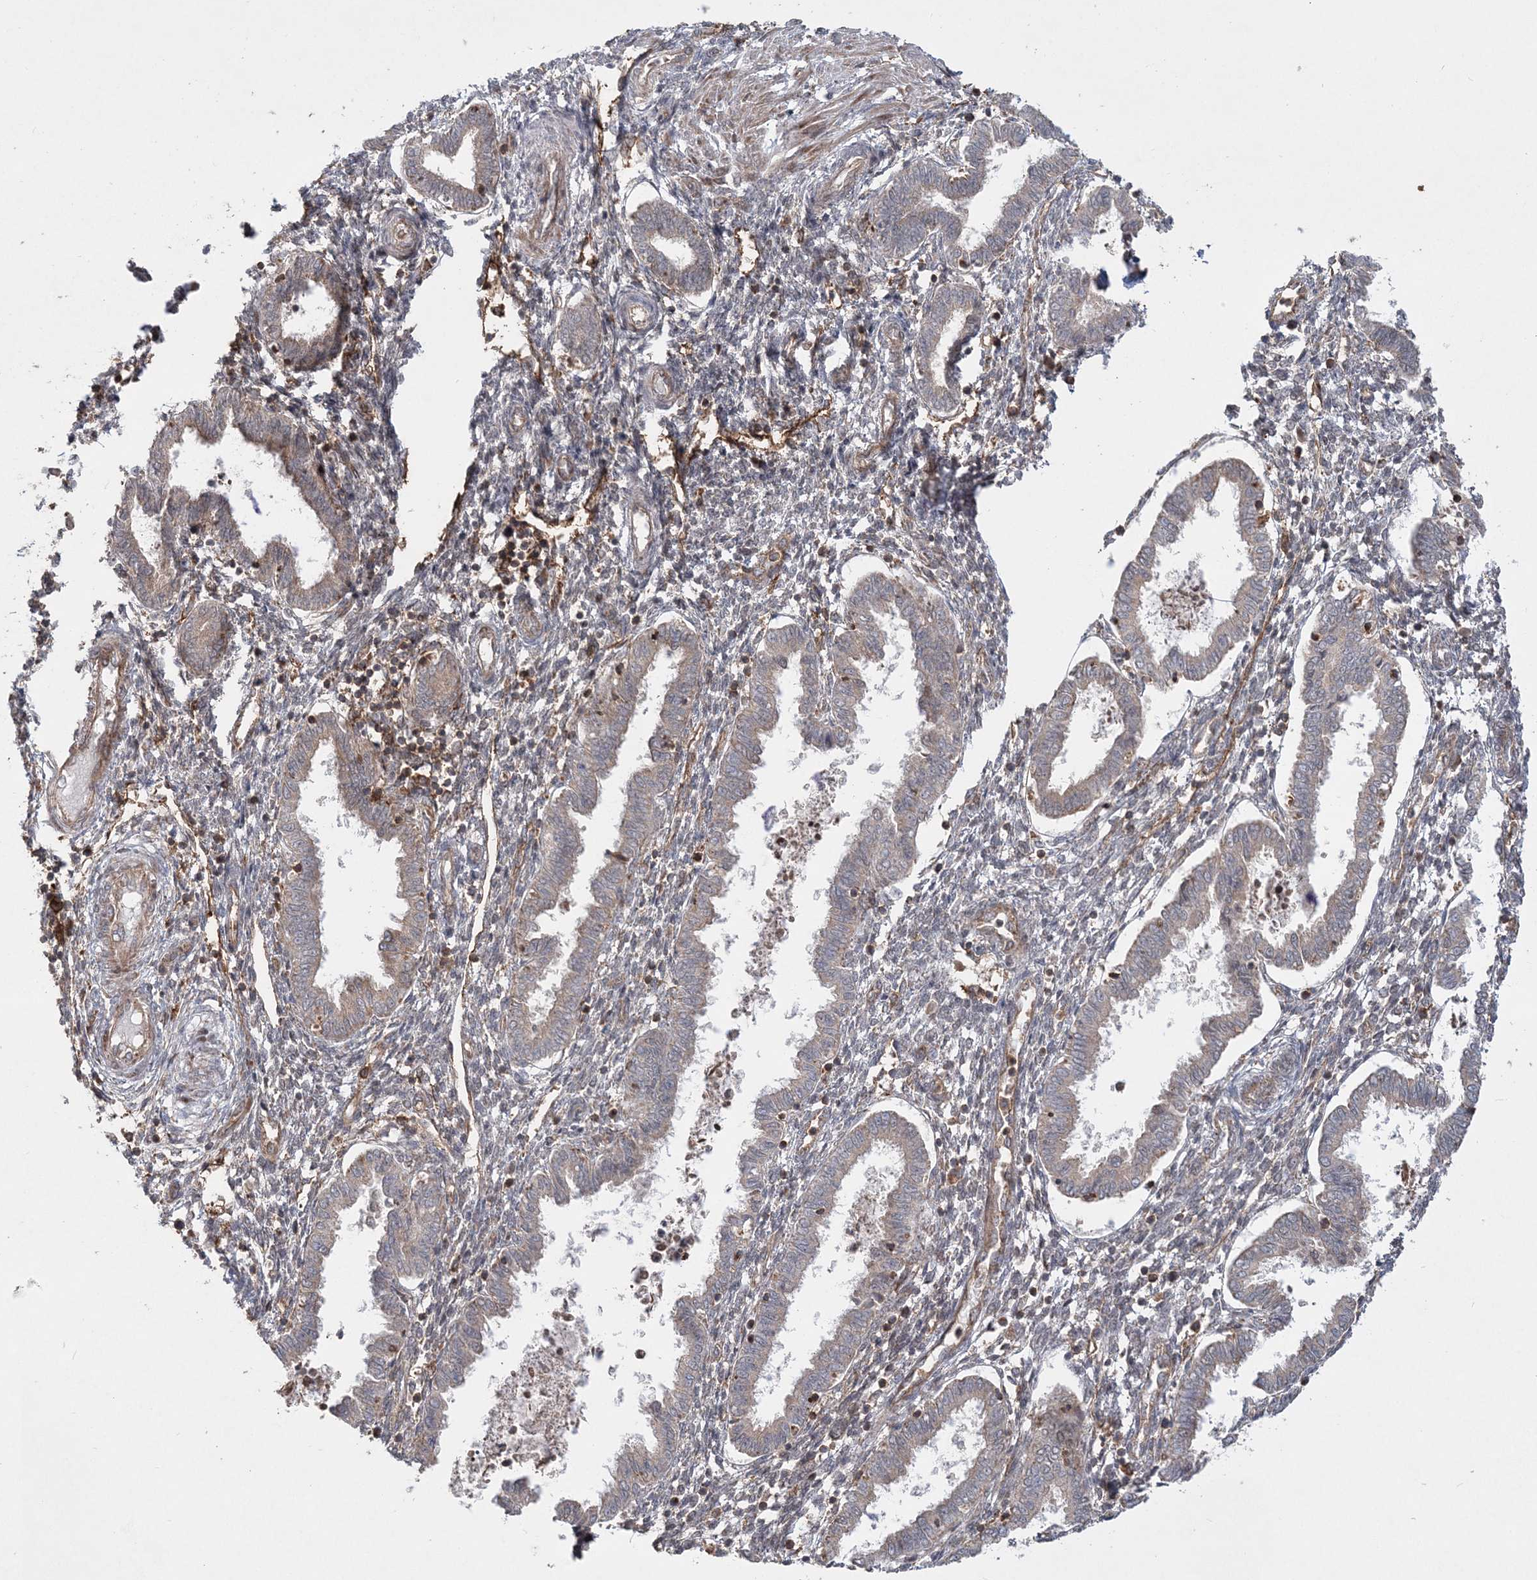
{"staining": {"intensity": "moderate", "quantity": "25%-75%", "location": "cytoplasmic/membranous"}, "tissue": "endometrium", "cell_type": "Cells in endometrial stroma", "image_type": "normal", "snomed": [{"axis": "morphology", "description": "Normal tissue, NOS"}, {"axis": "topography", "description": "Endometrium"}], "caption": "Endometrium was stained to show a protein in brown. There is medium levels of moderate cytoplasmic/membranous expression in approximately 25%-75% of cells in endometrial stroma. The staining is performed using DAB (3,3'-diaminobenzidine) brown chromogen to label protein expression. The nuclei are counter-stained blue using hematoxylin.", "gene": "LRPPRC", "patient": {"sex": "female", "age": 33}}